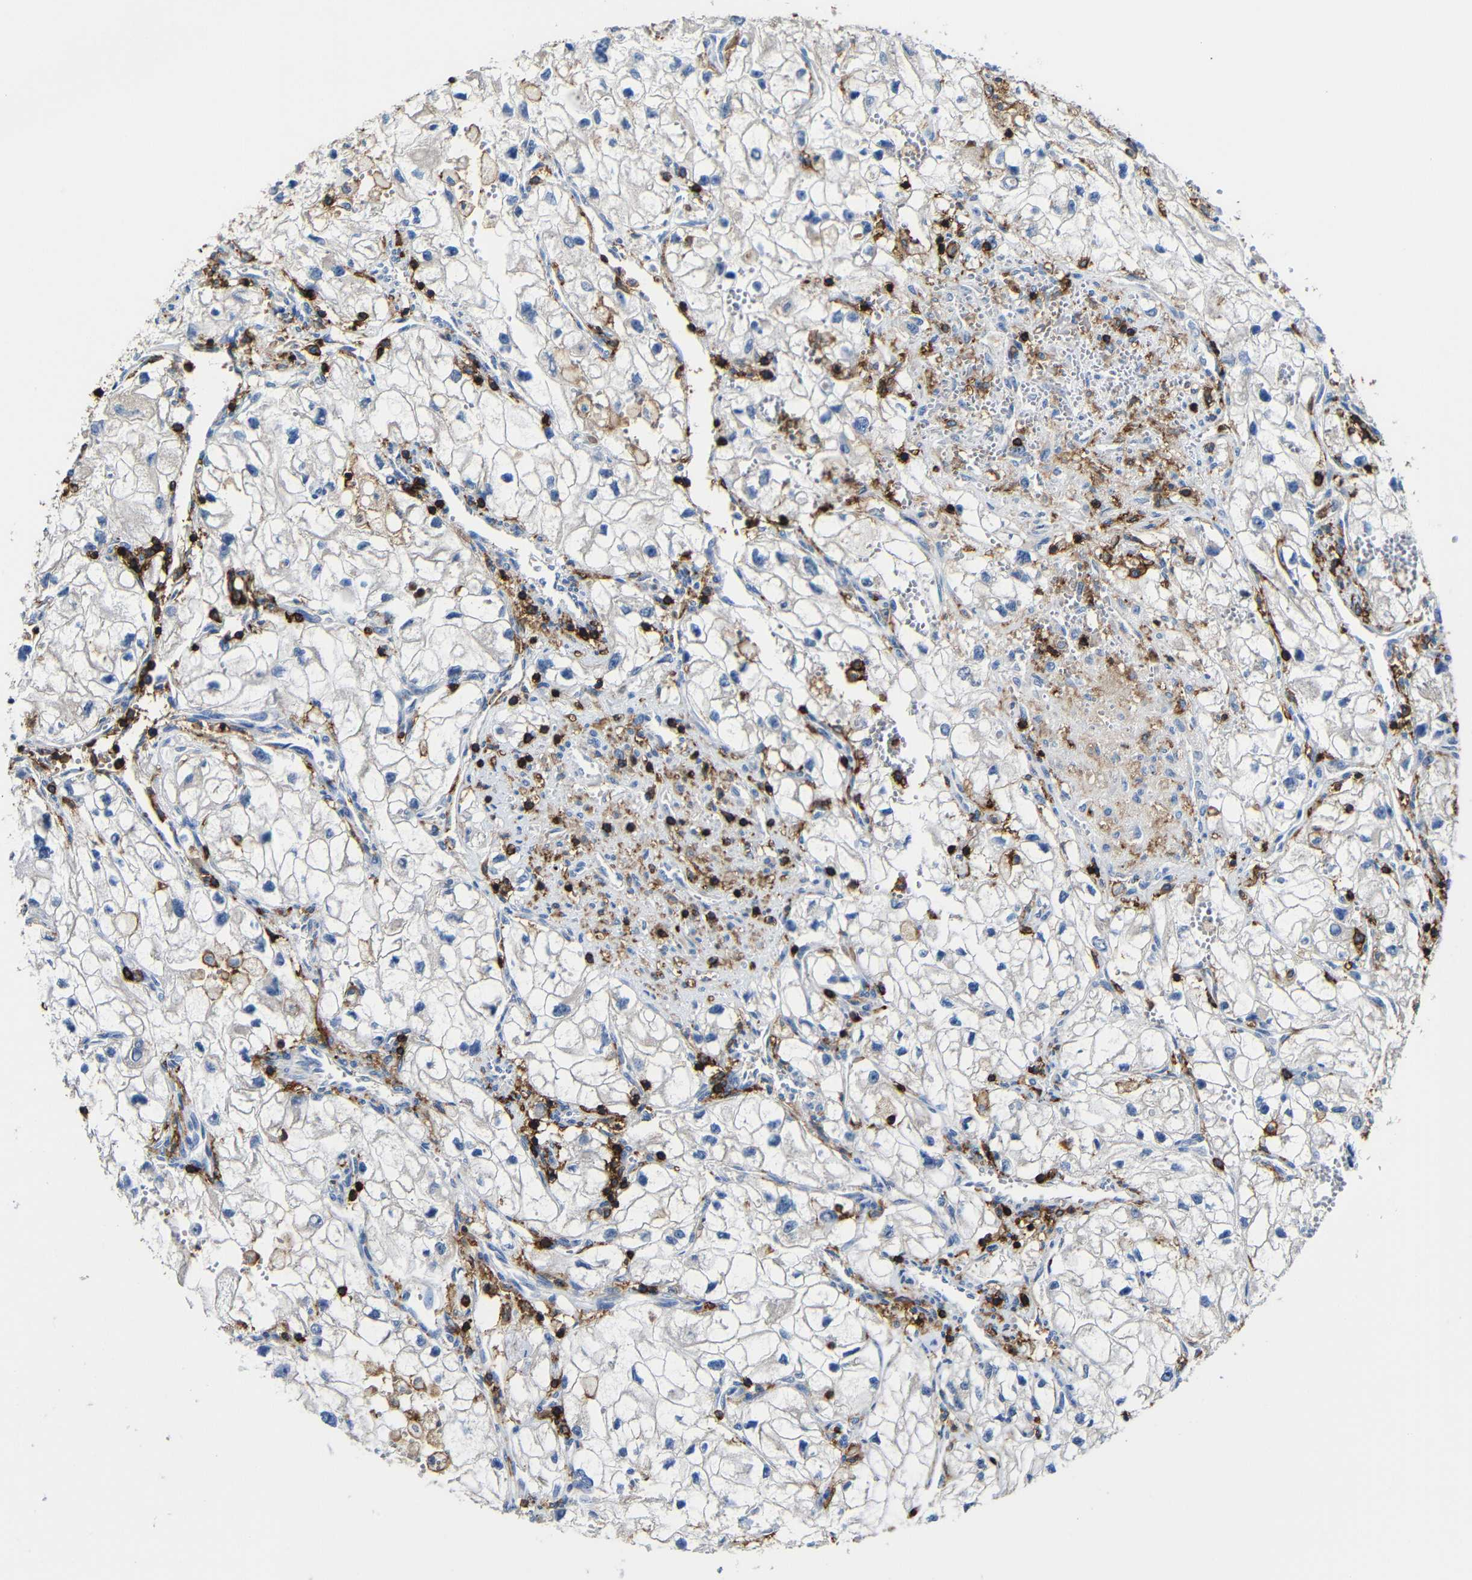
{"staining": {"intensity": "weak", "quantity": "25%-75%", "location": "cytoplasmic/membranous"}, "tissue": "renal cancer", "cell_type": "Tumor cells", "image_type": "cancer", "snomed": [{"axis": "morphology", "description": "Adenocarcinoma, NOS"}, {"axis": "topography", "description": "Kidney"}], "caption": "Renal cancer stained with a brown dye reveals weak cytoplasmic/membranous positive positivity in approximately 25%-75% of tumor cells.", "gene": "P2RY12", "patient": {"sex": "female", "age": 70}}